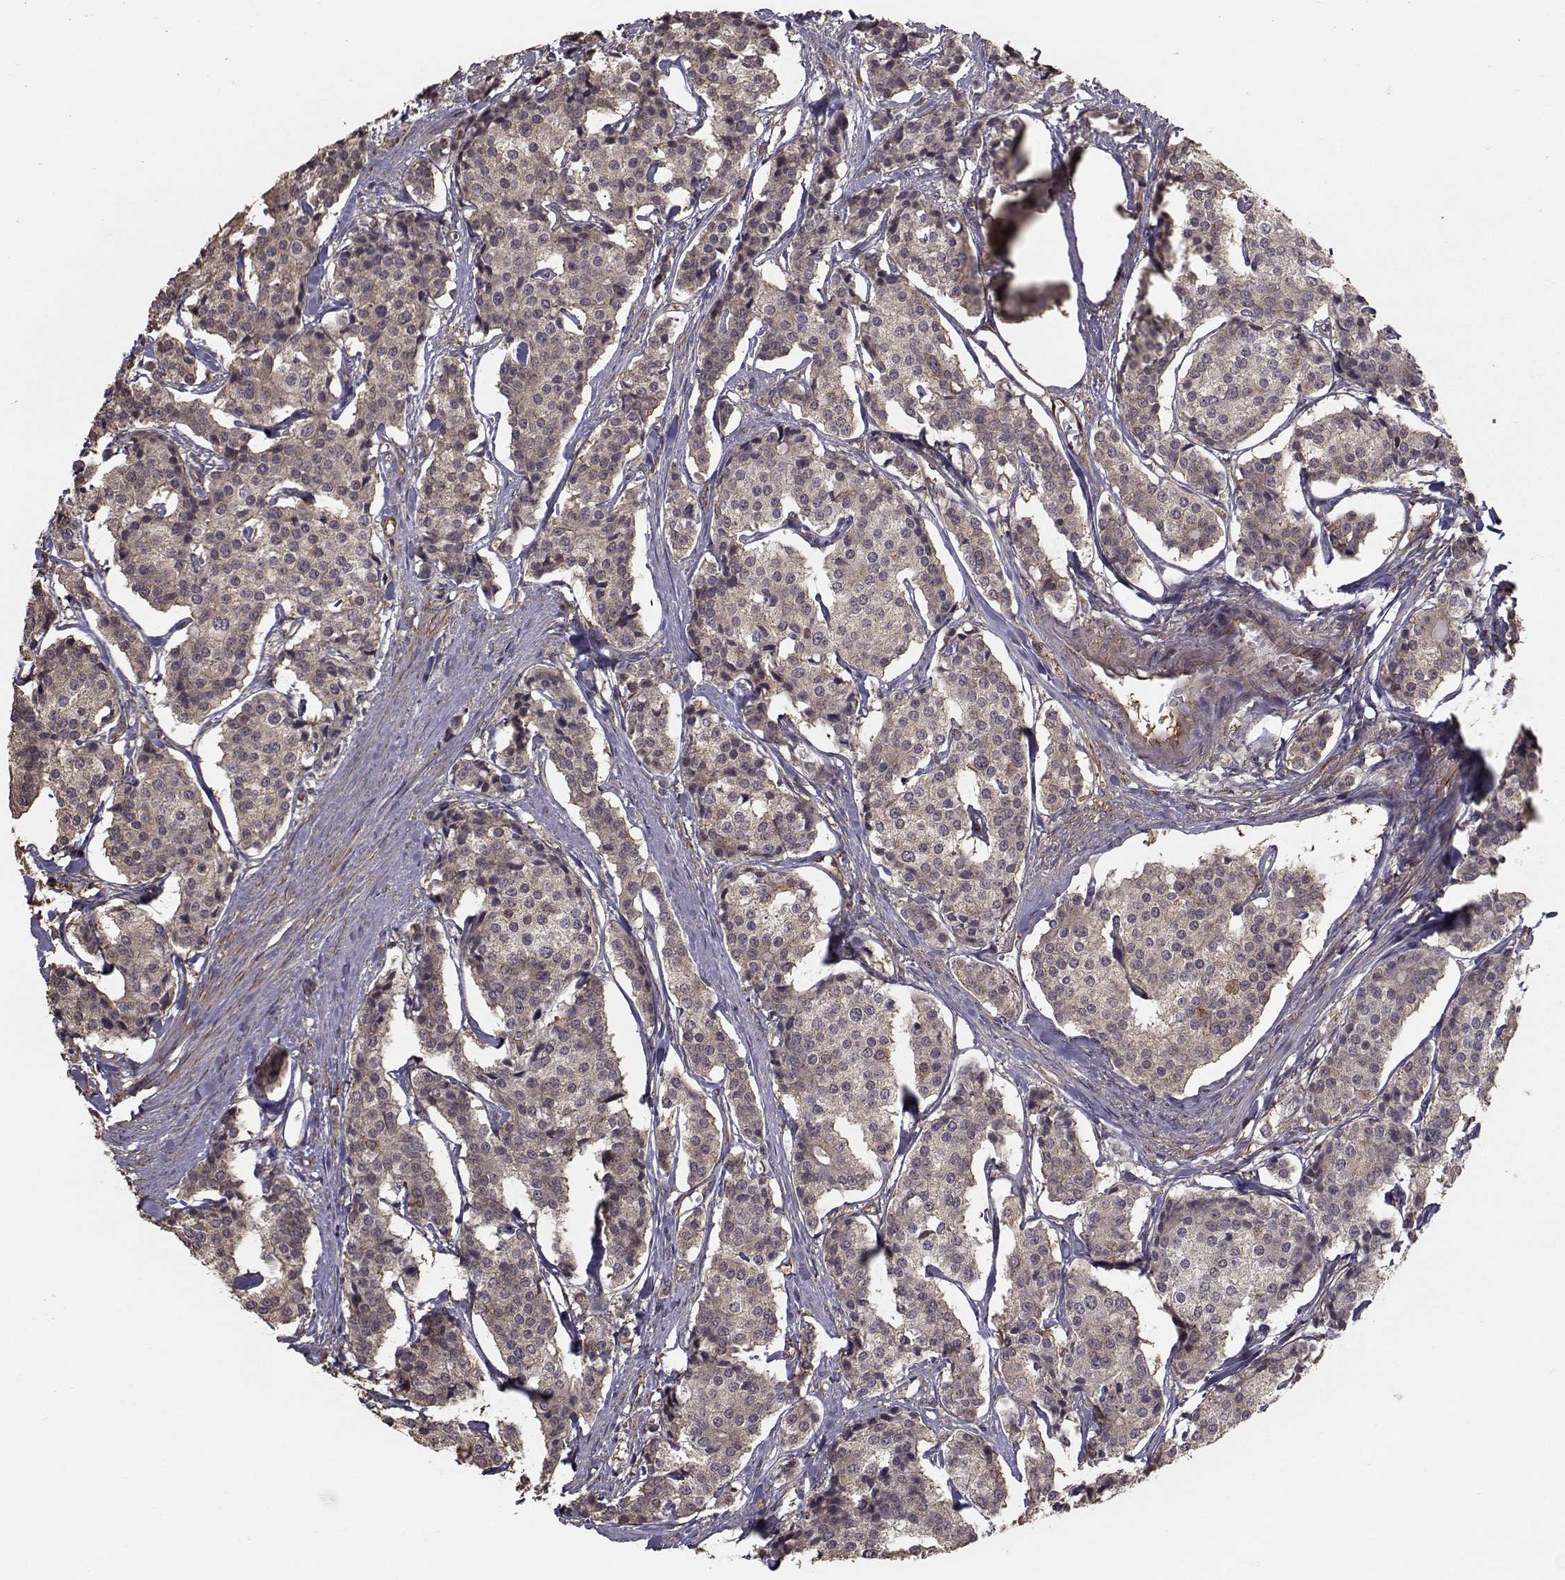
{"staining": {"intensity": "negative", "quantity": "none", "location": "none"}, "tissue": "carcinoid", "cell_type": "Tumor cells", "image_type": "cancer", "snomed": [{"axis": "morphology", "description": "Carcinoid, malignant, NOS"}, {"axis": "topography", "description": "Small intestine"}], "caption": "An immunohistochemistry micrograph of malignant carcinoid is shown. There is no staining in tumor cells of malignant carcinoid. (DAB immunohistochemistry (IHC), high magnification).", "gene": "TRIP10", "patient": {"sex": "female", "age": 65}}